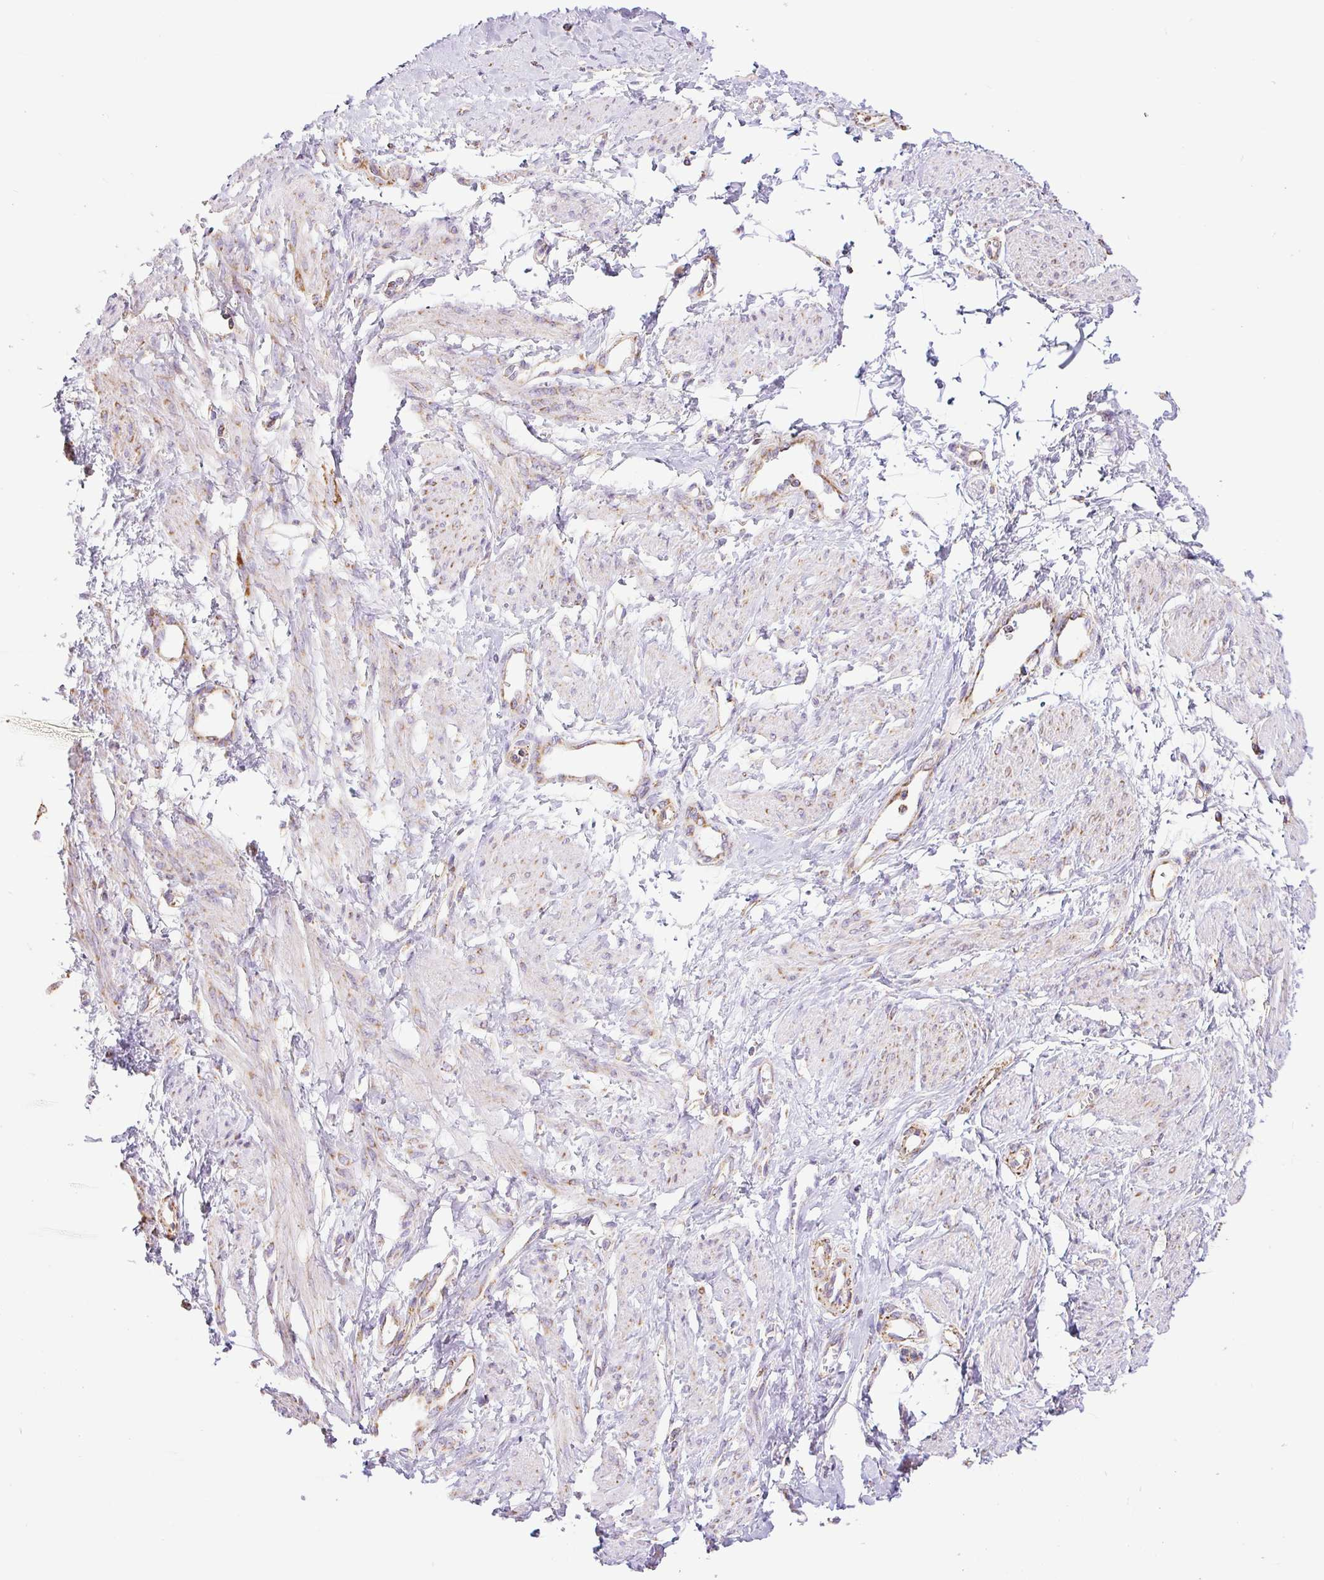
{"staining": {"intensity": "weak", "quantity": "25%-75%", "location": "cytoplasmic/membranous"}, "tissue": "smooth muscle", "cell_type": "Smooth muscle cells", "image_type": "normal", "snomed": [{"axis": "morphology", "description": "Normal tissue, NOS"}, {"axis": "topography", "description": "Smooth muscle"}, {"axis": "topography", "description": "Uterus"}], "caption": "Immunohistochemical staining of benign human smooth muscle shows 25%-75% levels of weak cytoplasmic/membranous protein staining in about 25%-75% of smooth muscle cells. (Brightfield microscopy of DAB IHC at high magnification).", "gene": "DAAM2", "patient": {"sex": "female", "age": 39}}